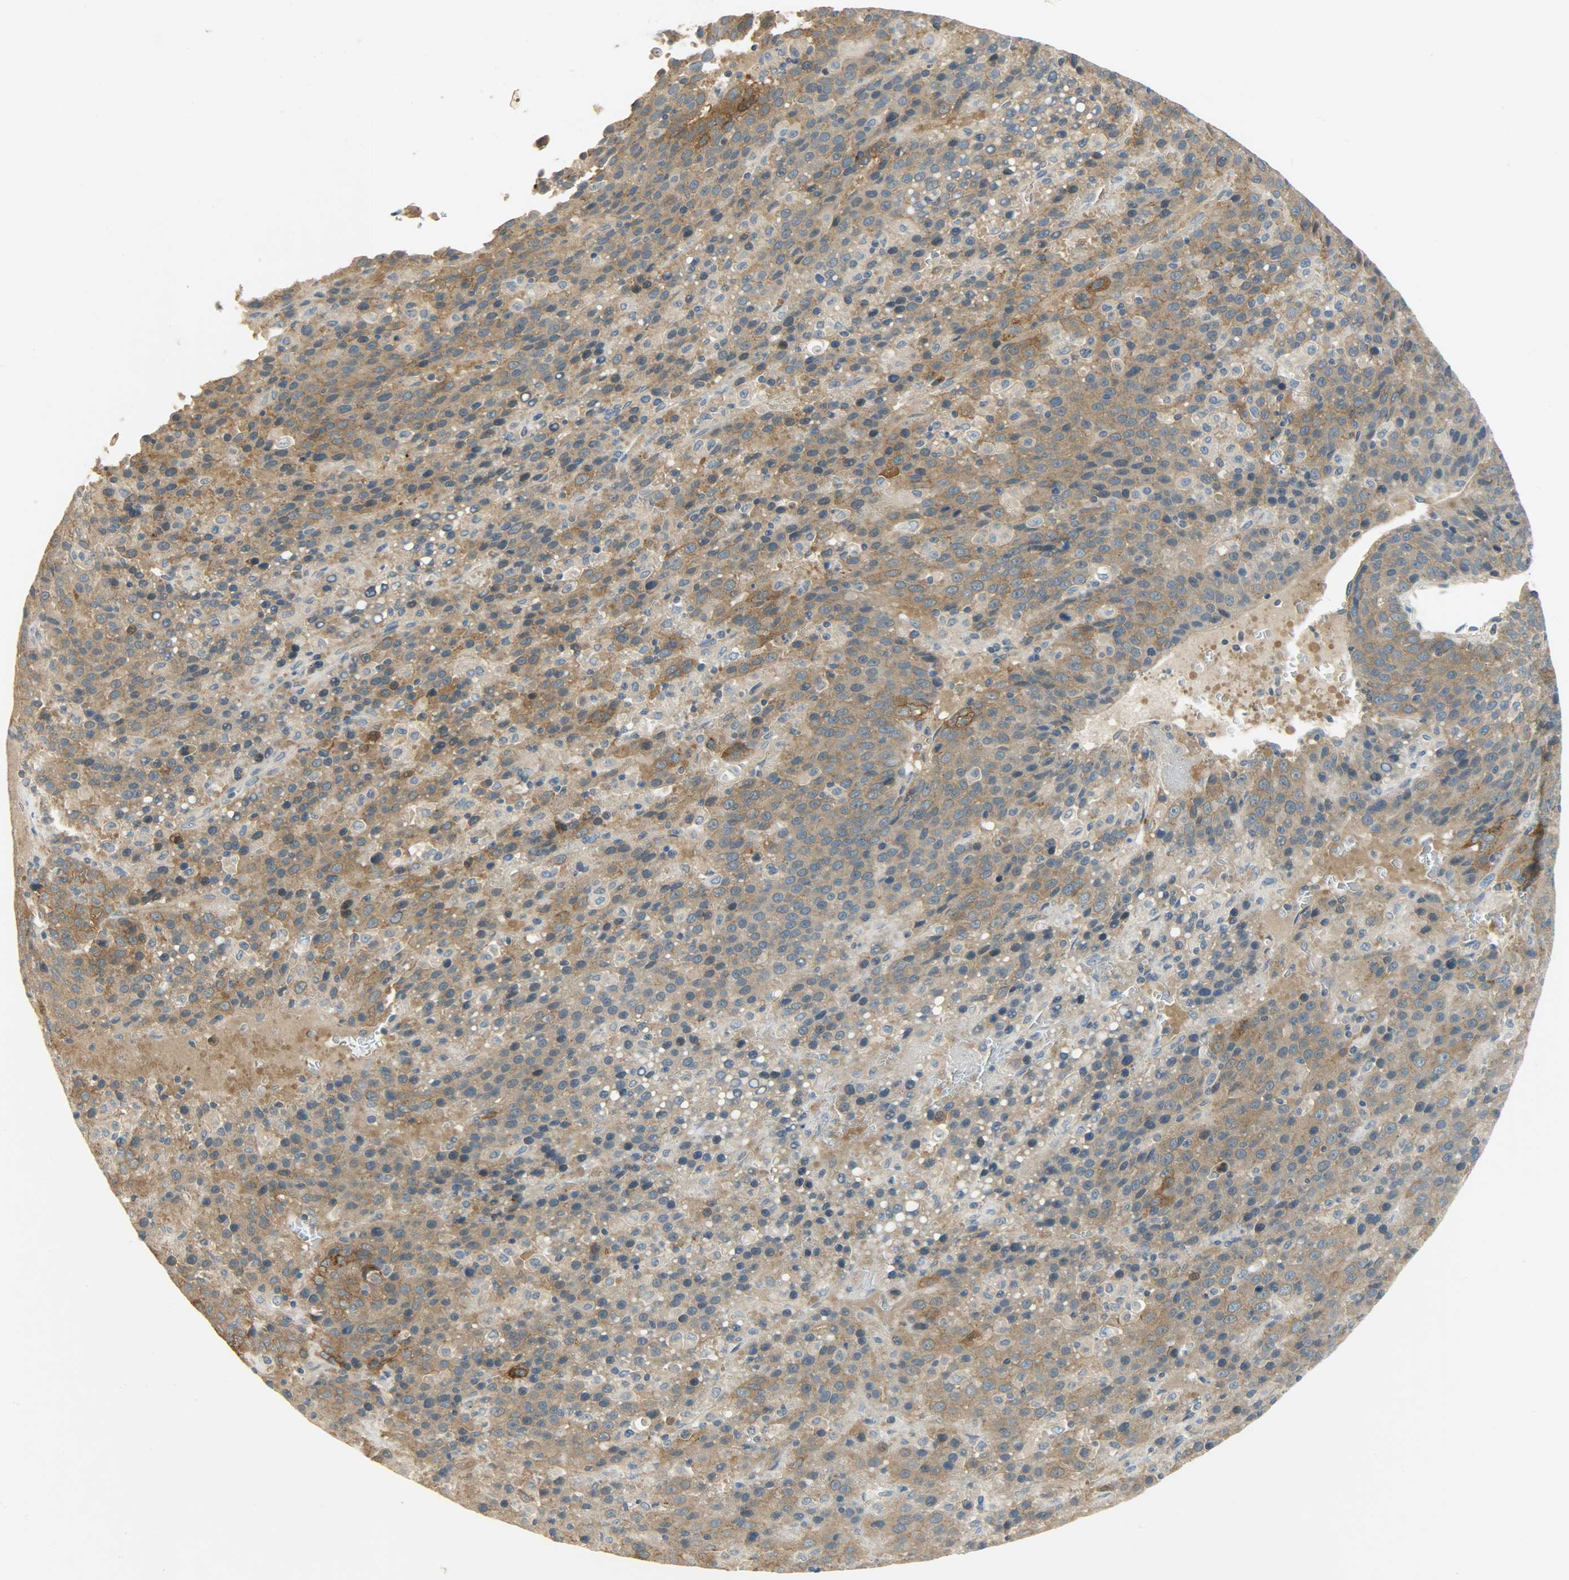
{"staining": {"intensity": "strong", "quantity": ">75%", "location": "cytoplasmic/membranous"}, "tissue": "liver cancer", "cell_type": "Tumor cells", "image_type": "cancer", "snomed": [{"axis": "morphology", "description": "Carcinoma, Hepatocellular, NOS"}, {"axis": "topography", "description": "Liver"}], "caption": "Immunohistochemistry micrograph of neoplastic tissue: liver cancer (hepatocellular carcinoma) stained using immunohistochemistry shows high levels of strong protein expression localized specifically in the cytoplasmic/membranous of tumor cells, appearing as a cytoplasmic/membranous brown color.", "gene": "DSG2", "patient": {"sex": "female", "age": 53}}